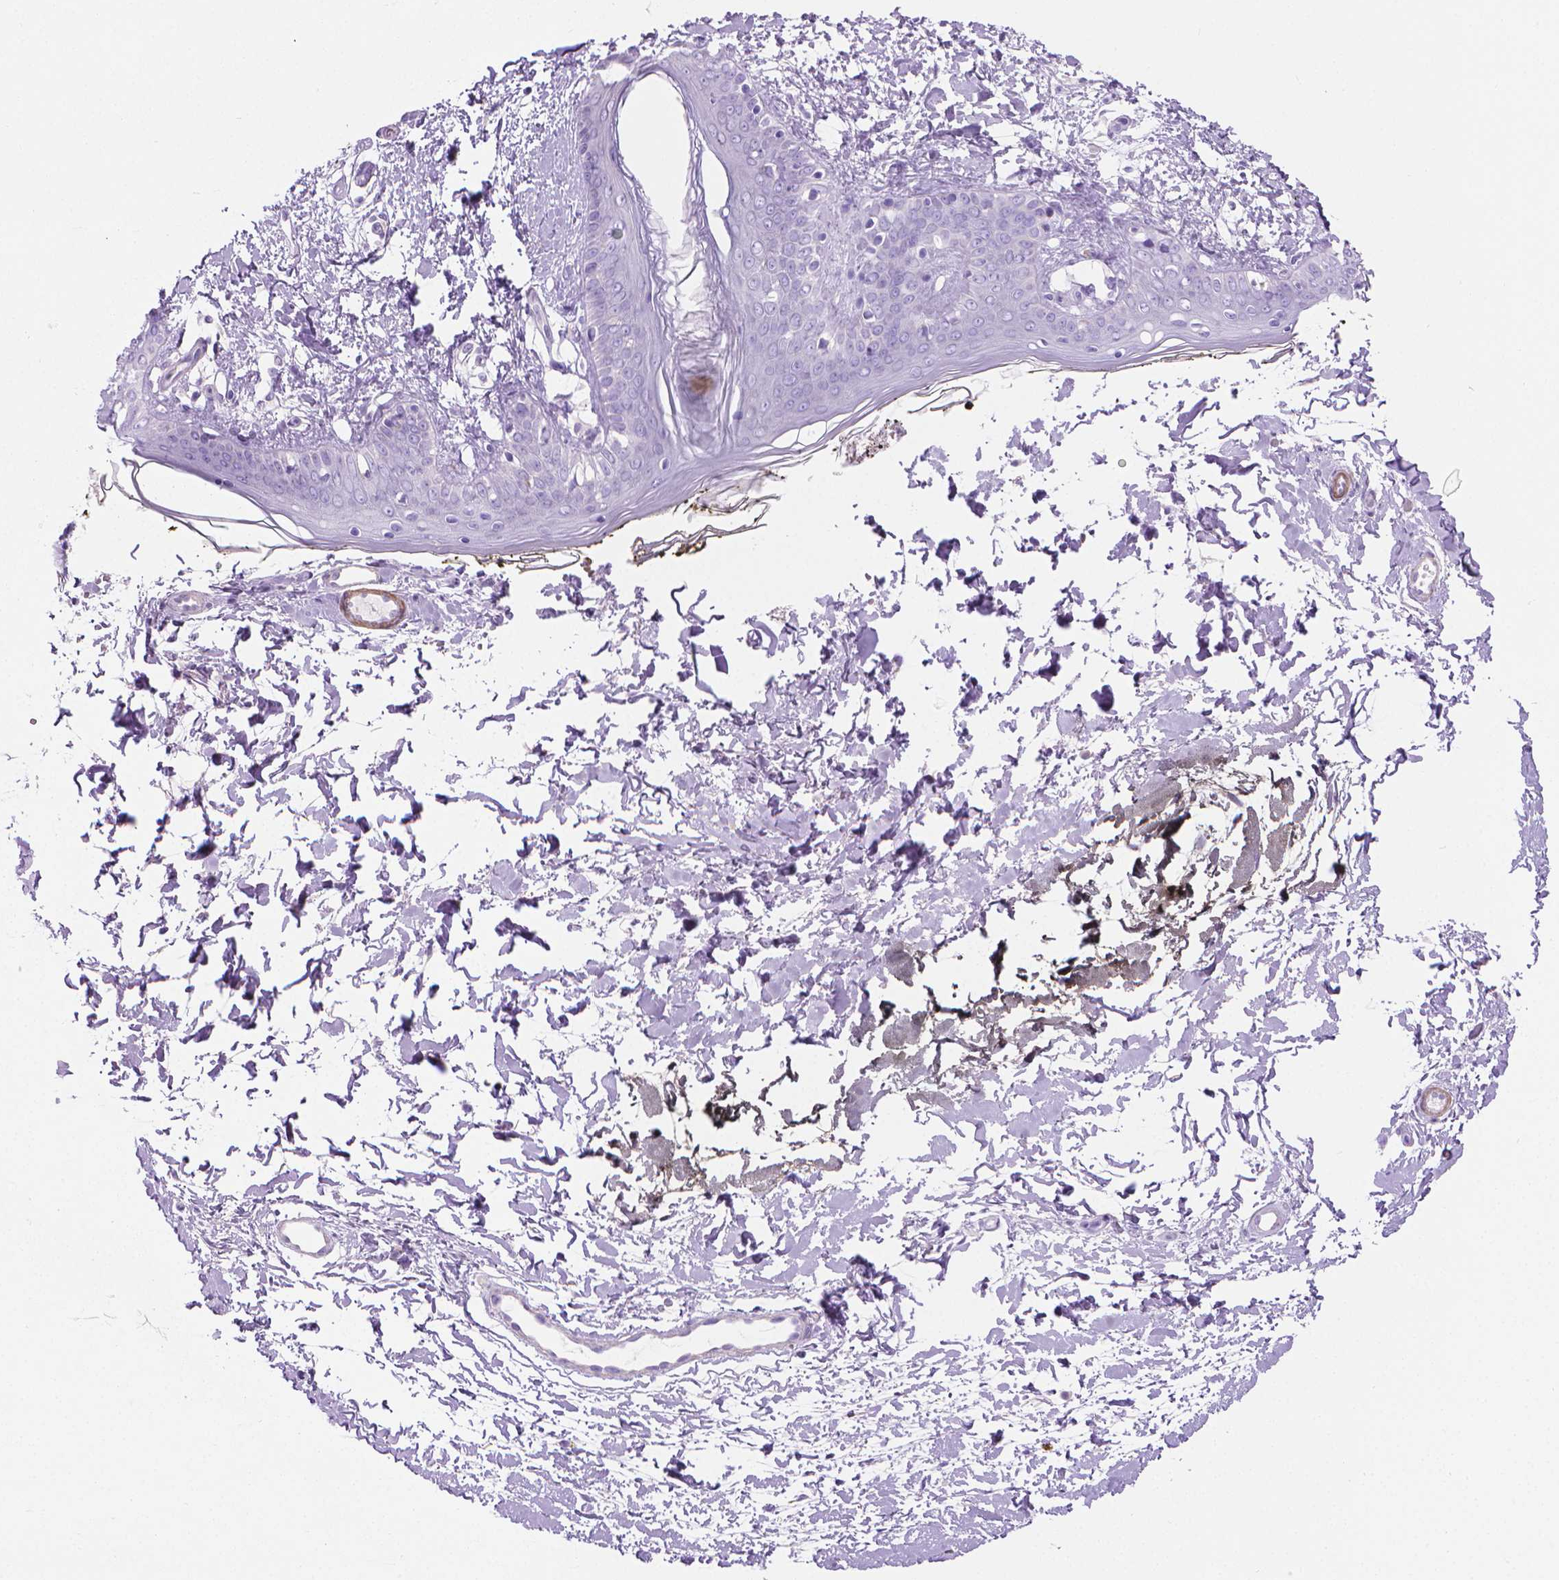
{"staining": {"intensity": "negative", "quantity": "none", "location": "none"}, "tissue": "skin", "cell_type": "Fibroblasts", "image_type": "normal", "snomed": [{"axis": "morphology", "description": "Normal tissue, NOS"}, {"axis": "topography", "description": "Skin"}], "caption": "Skin was stained to show a protein in brown. There is no significant expression in fibroblasts. (DAB (3,3'-diaminobenzidine) immunohistochemistry (IHC) visualized using brightfield microscopy, high magnification).", "gene": "FASN", "patient": {"sex": "female", "age": 34}}